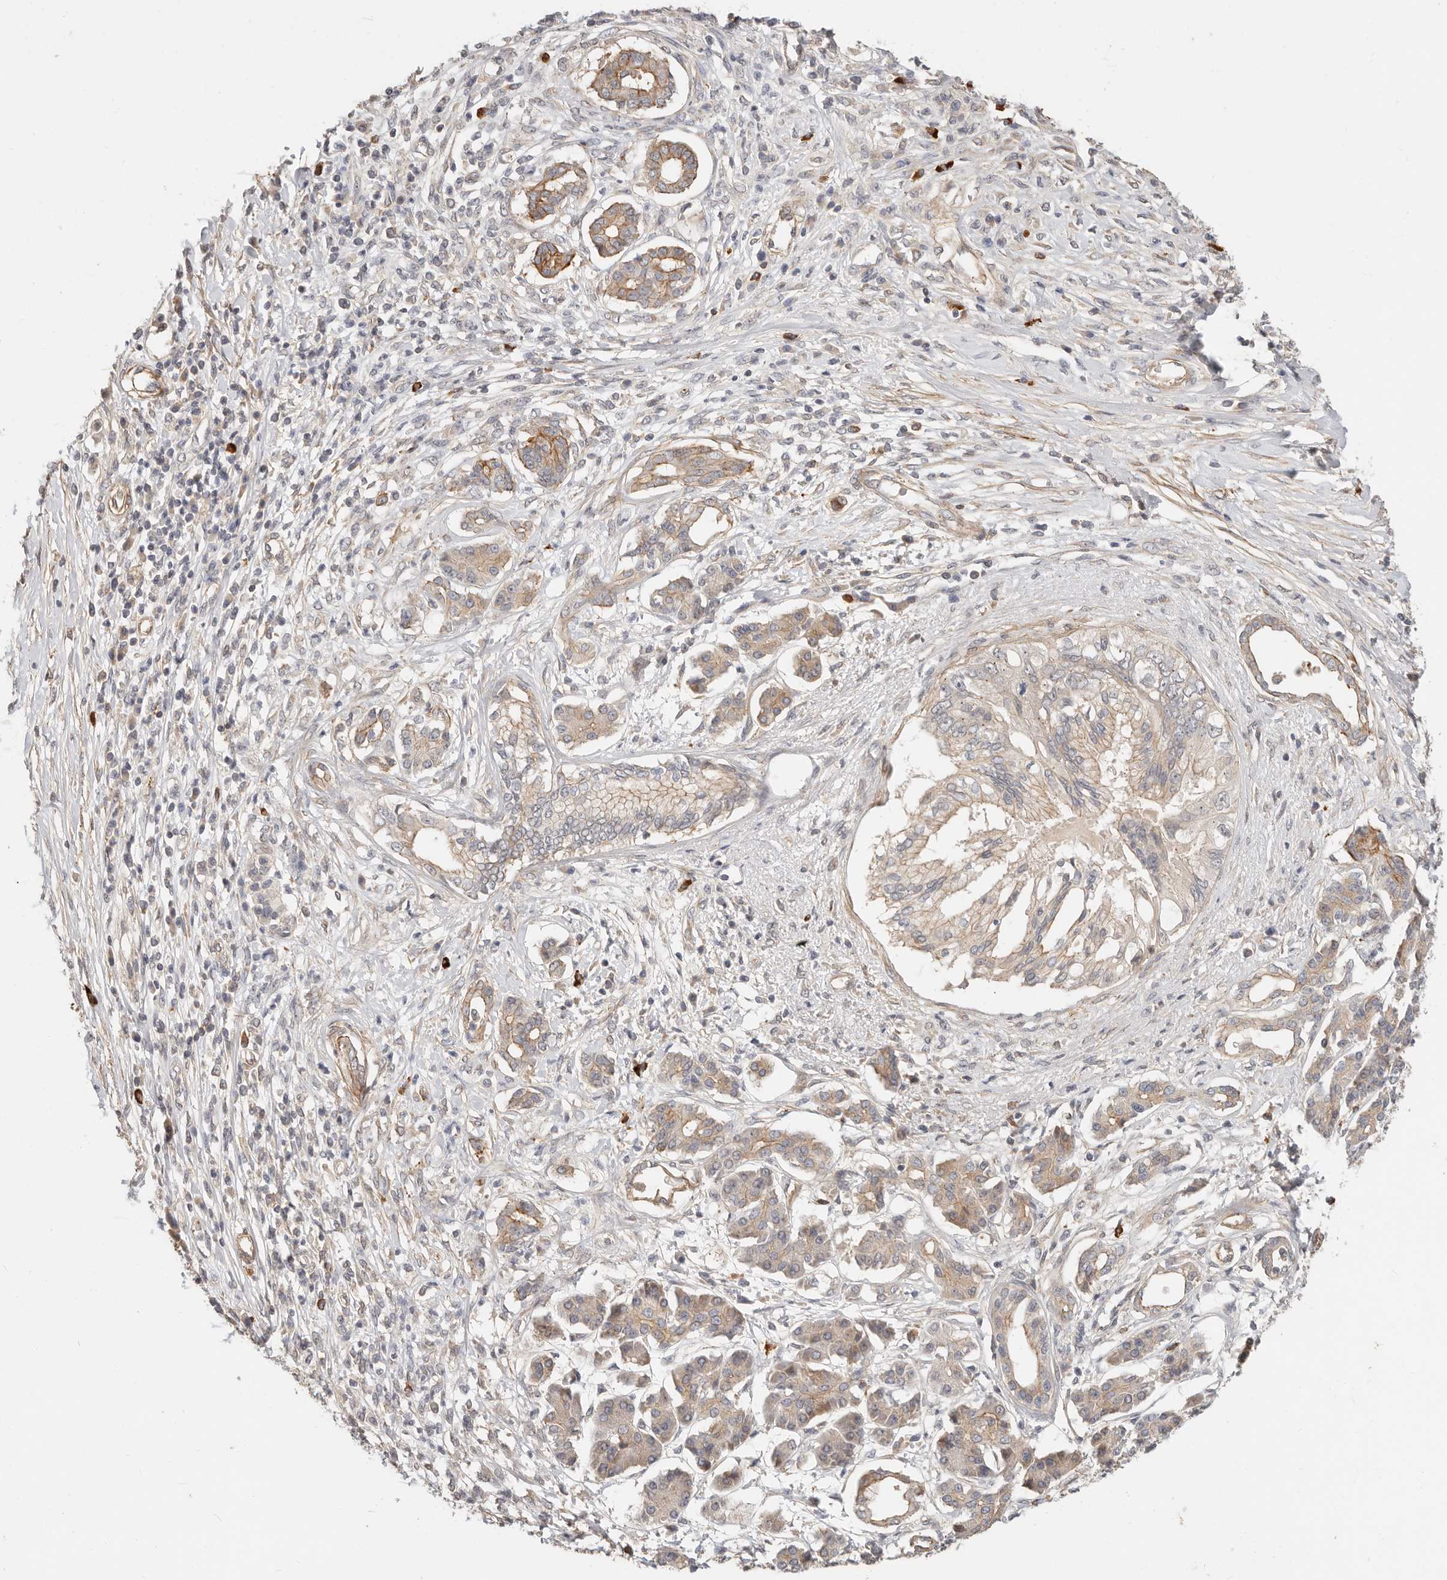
{"staining": {"intensity": "moderate", "quantity": ">75%", "location": "cytoplasmic/membranous"}, "tissue": "pancreatic cancer", "cell_type": "Tumor cells", "image_type": "cancer", "snomed": [{"axis": "morphology", "description": "Adenocarcinoma, NOS"}, {"axis": "topography", "description": "Pancreas"}], "caption": "A photomicrograph of human pancreatic cancer (adenocarcinoma) stained for a protein exhibits moderate cytoplasmic/membranous brown staining in tumor cells.", "gene": "ZRANB1", "patient": {"sex": "female", "age": 56}}